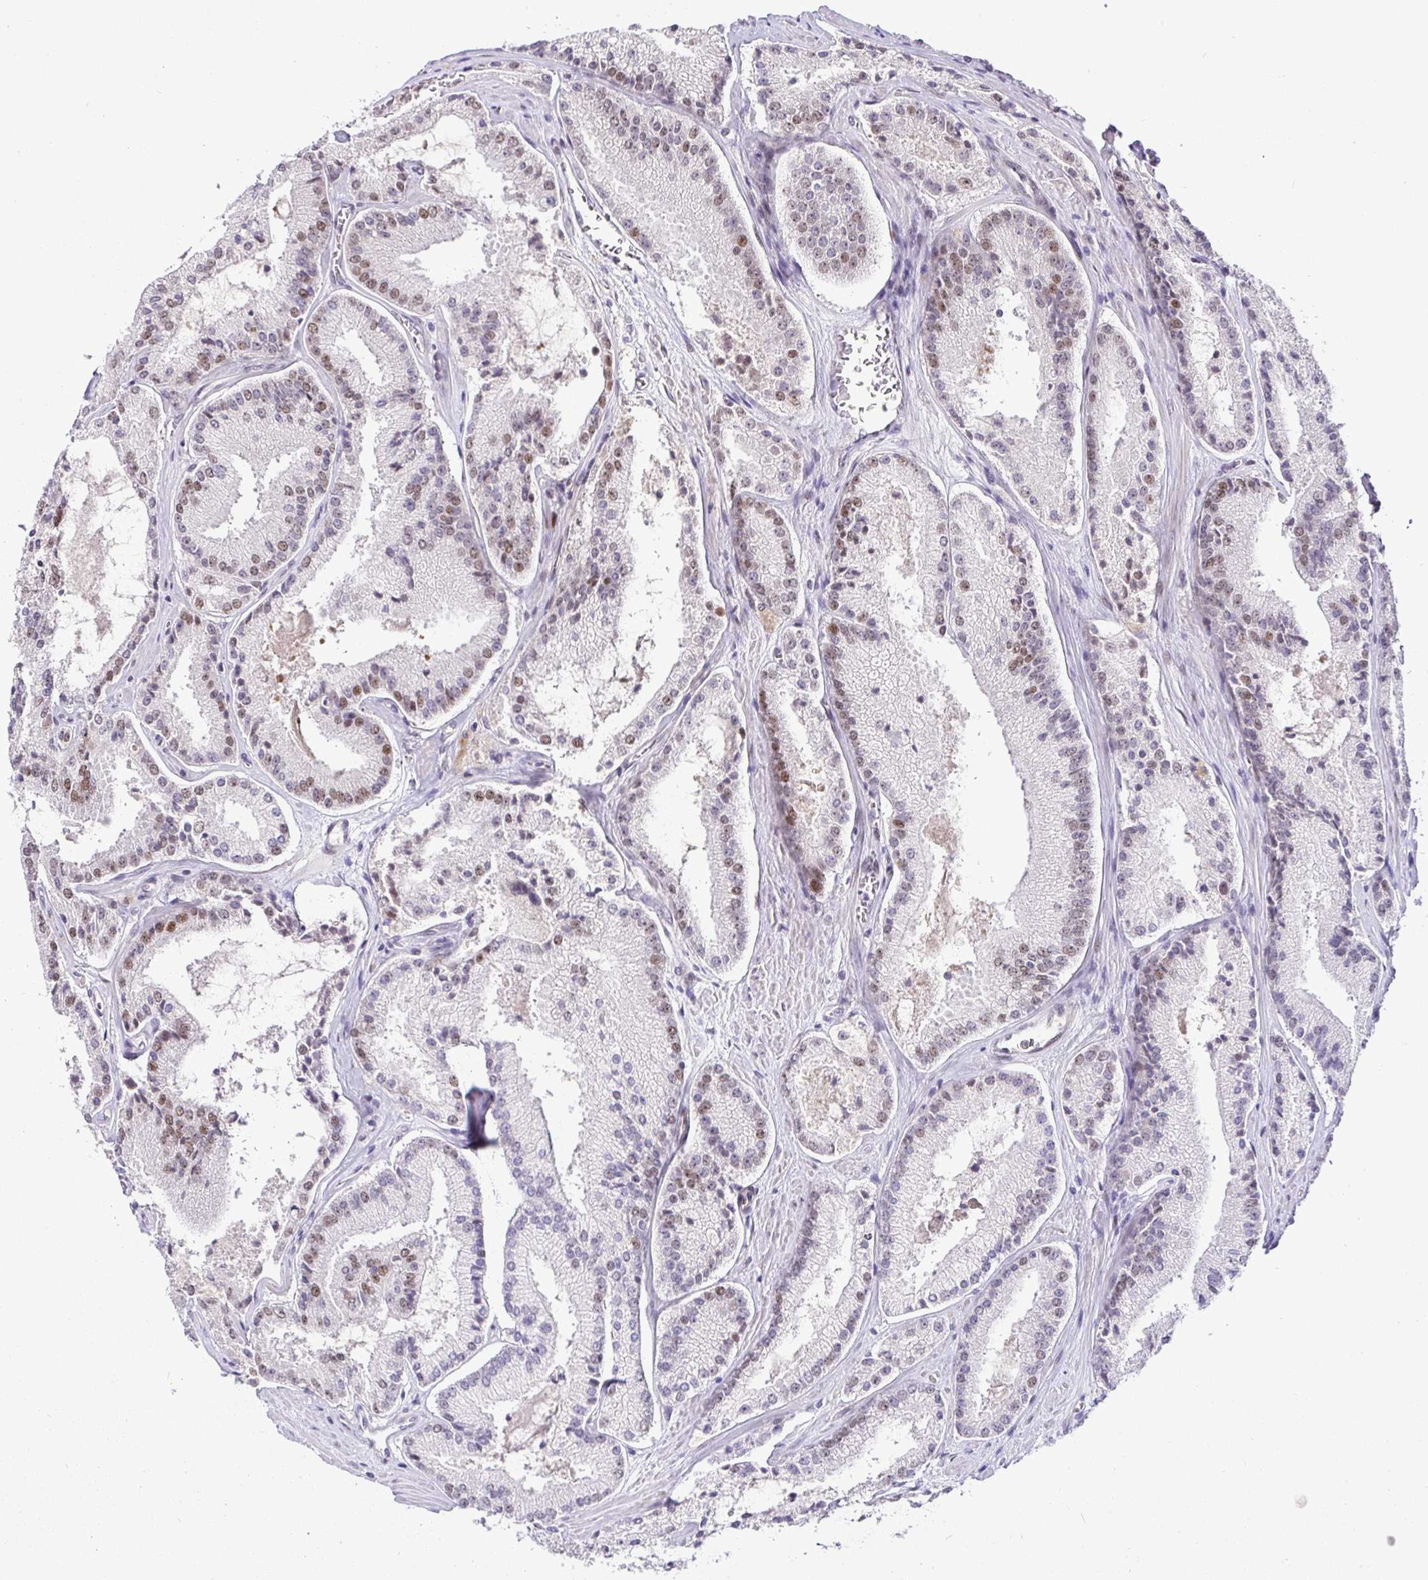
{"staining": {"intensity": "weak", "quantity": "25%-75%", "location": "nuclear"}, "tissue": "prostate cancer", "cell_type": "Tumor cells", "image_type": "cancer", "snomed": [{"axis": "morphology", "description": "Adenocarcinoma, High grade"}, {"axis": "topography", "description": "Prostate"}], "caption": "Immunohistochemical staining of human prostate high-grade adenocarcinoma shows low levels of weak nuclear protein staining in approximately 25%-75% of tumor cells.", "gene": "NUP188", "patient": {"sex": "male", "age": 73}}